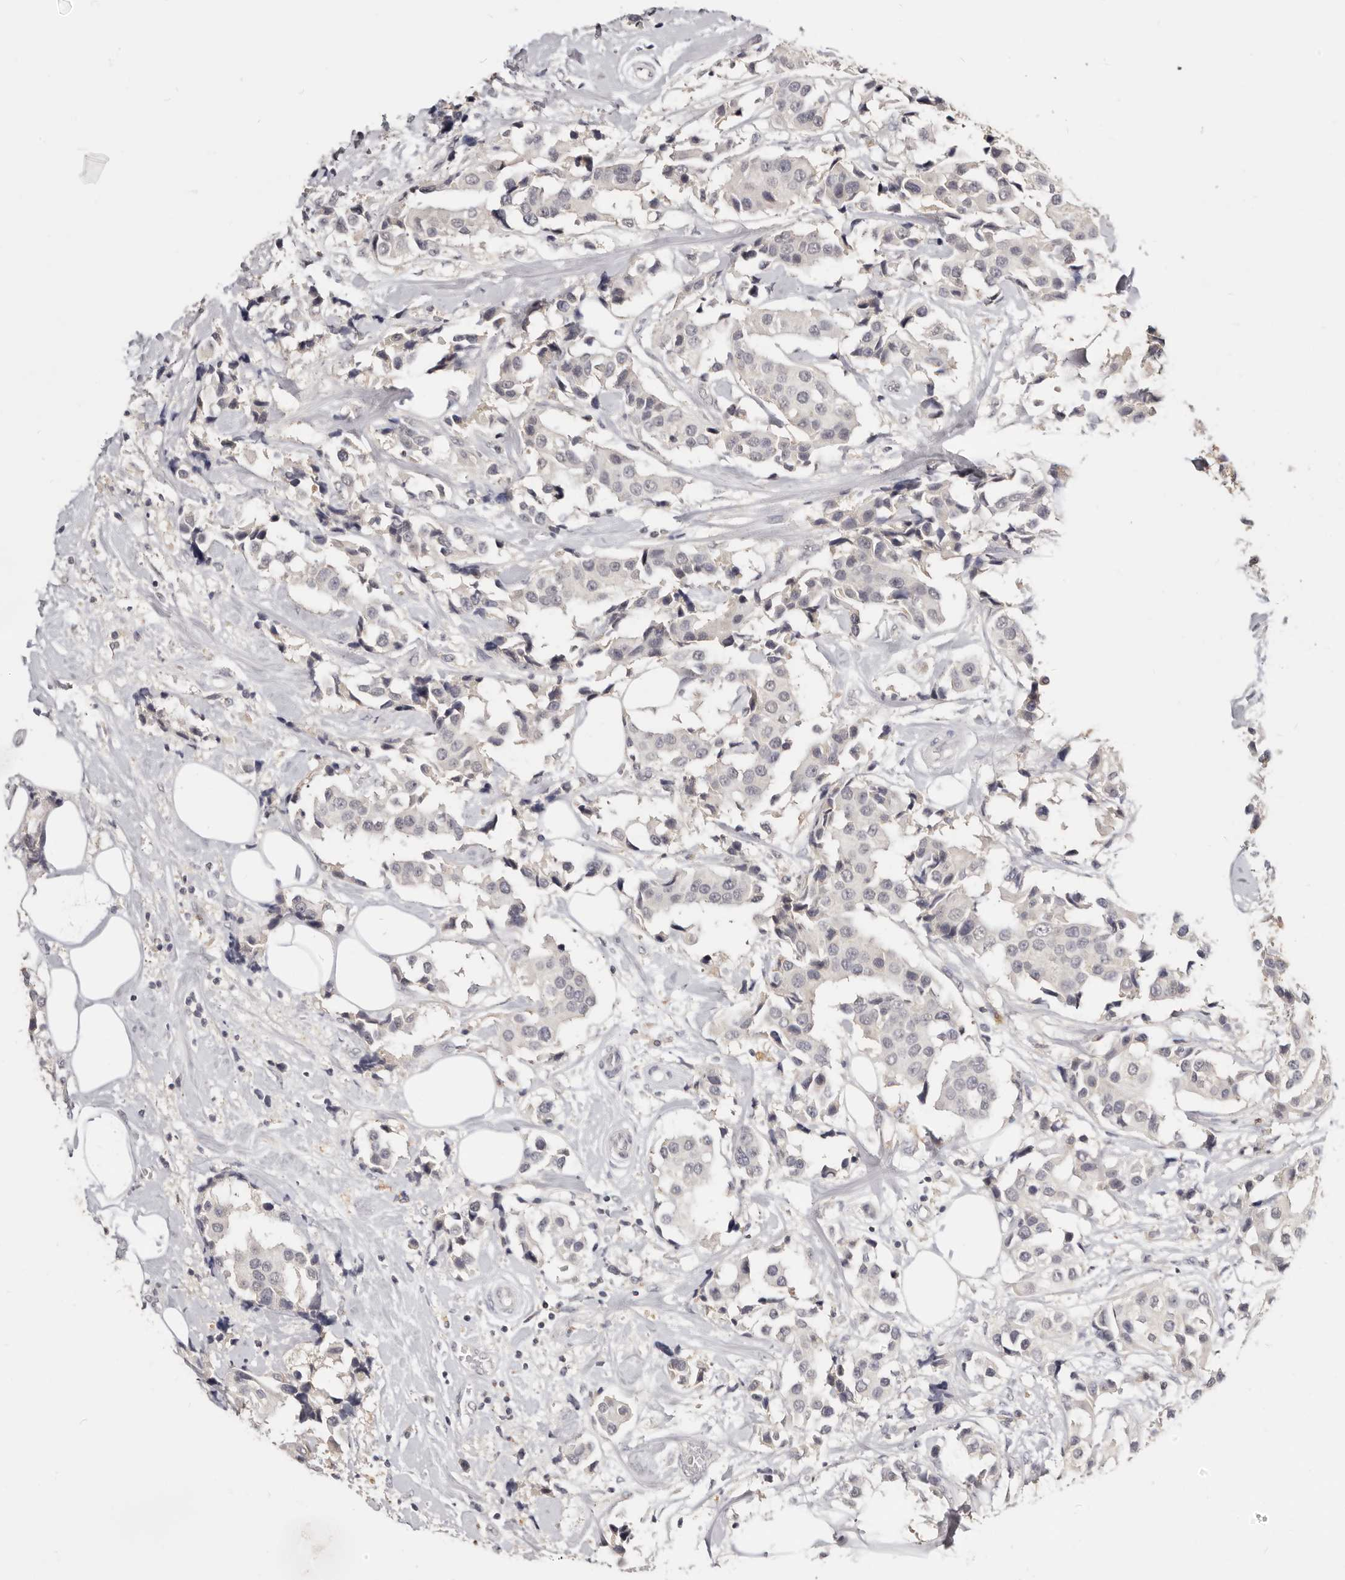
{"staining": {"intensity": "negative", "quantity": "none", "location": "none"}, "tissue": "breast cancer", "cell_type": "Tumor cells", "image_type": "cancer", "snomed": [{"axis": "morphology", "description": "Normal tissue, NOS"}, {"axis": "morphology", "description": "Duct carcinoma"}, {"axis": "topography", "description": "Breast"}], "caption": "DAB (3,3'-diaminobenzidine) immunohistochemical staining of breast cancer reveals no significant positivity in tumor cells.", "gene": "TSPAN13", "patient": {"sex": "female", "age": 39}}